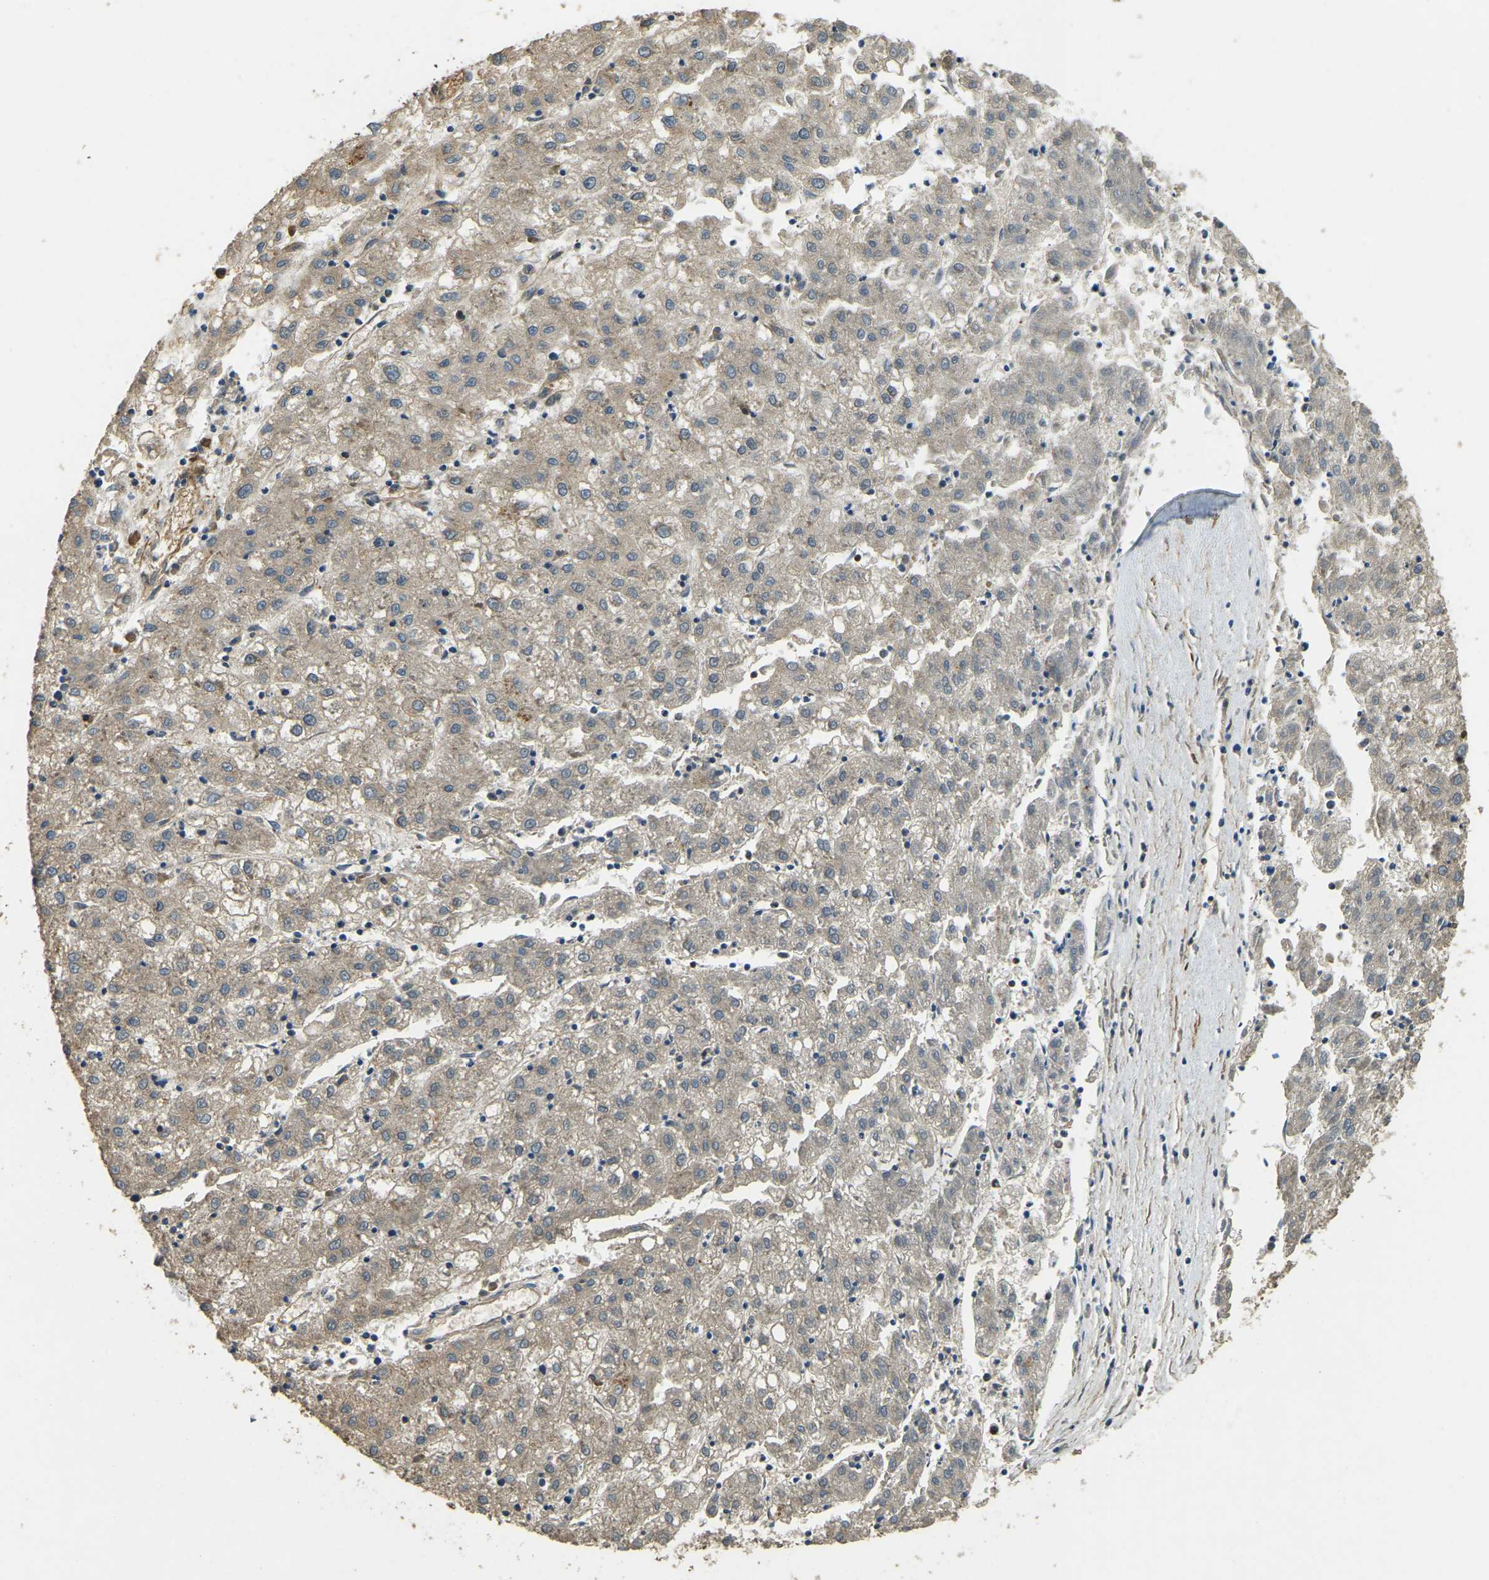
{"staining": {"intensity": "weak", "quantity": ">75%", "location": "cytoplasmic/membranous"}, "tissue": "liver cancer", "cell_type": "Tumor cells", "image_type": "cancer", "snomed": [{"axis": "morphology", "description": "Carcinoma, Hepatocellular, NOS"}, {"axis": "topography", "description": "Liver"}], "caption": "Immunohistochemical staining of hepatocellular carcinoma (liver) demonstrates weak cytoplasmic/membranous protein staining in approximately >75% of tumor cells.", "gene": "ERGIC1", "patient": {"sex": "male", "age": 72}}